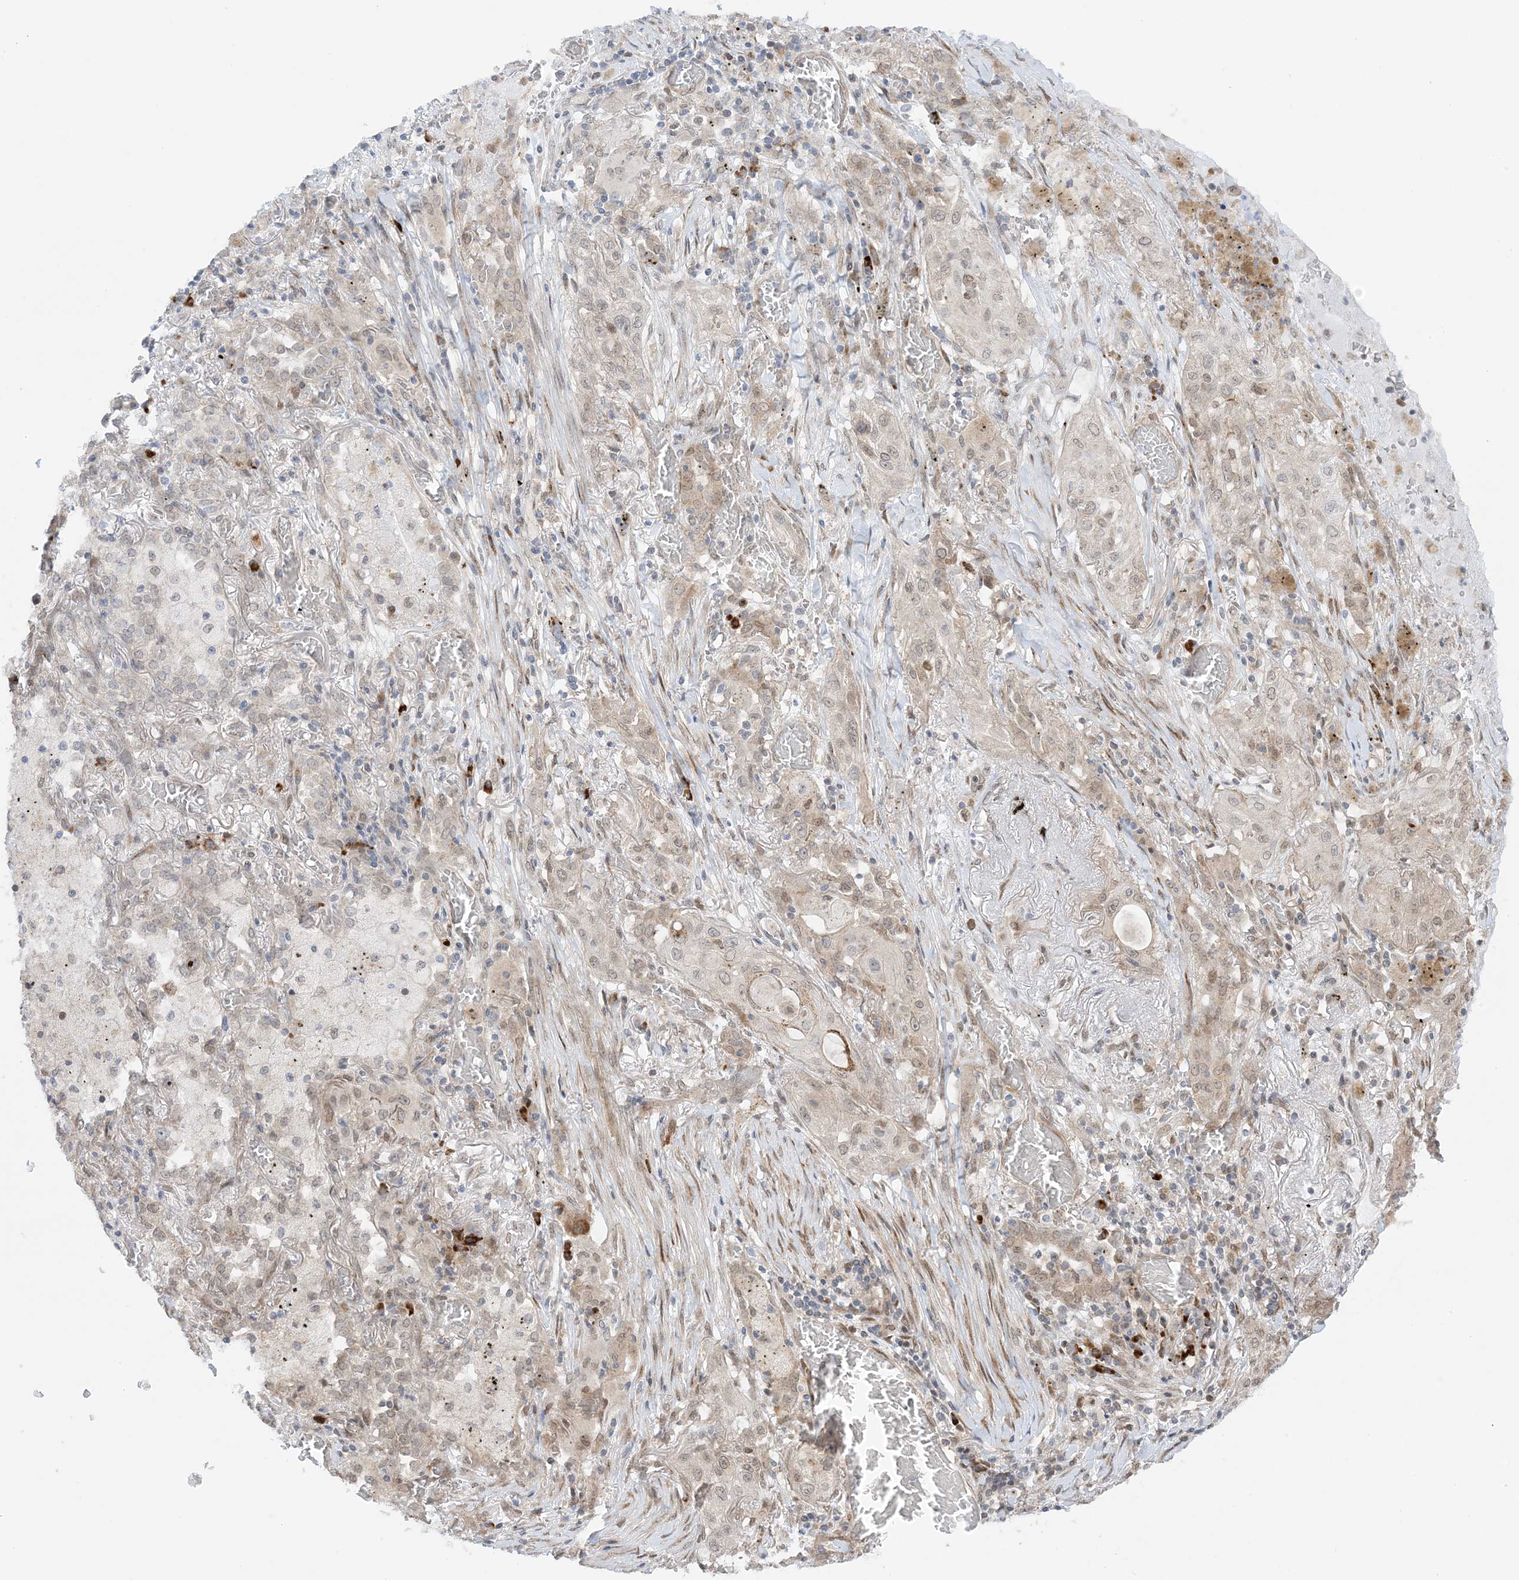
{"staining": {"intensity": "weak", "quantity": "25%-75%", "location": "cytoplasmic/membranous,nuclear"}, "tissue": "lung cancer", "cell_type": "Tumor cells", "image_type": "cancer", "snomed": [{"axis": "morphology", "description": "Squamous cell carcinoma, NOS"}, {"axis": "topography", "description": "Lung"}], "caption": "There is low levels of weak cytoplasmic/membranous and nuclear staining in tumor cells of lung cancer, as demonstrated by immunohistochemical staining (brown color).", "gene": "UBE2E2", "patient": {"sex": "female", "age": 47}}